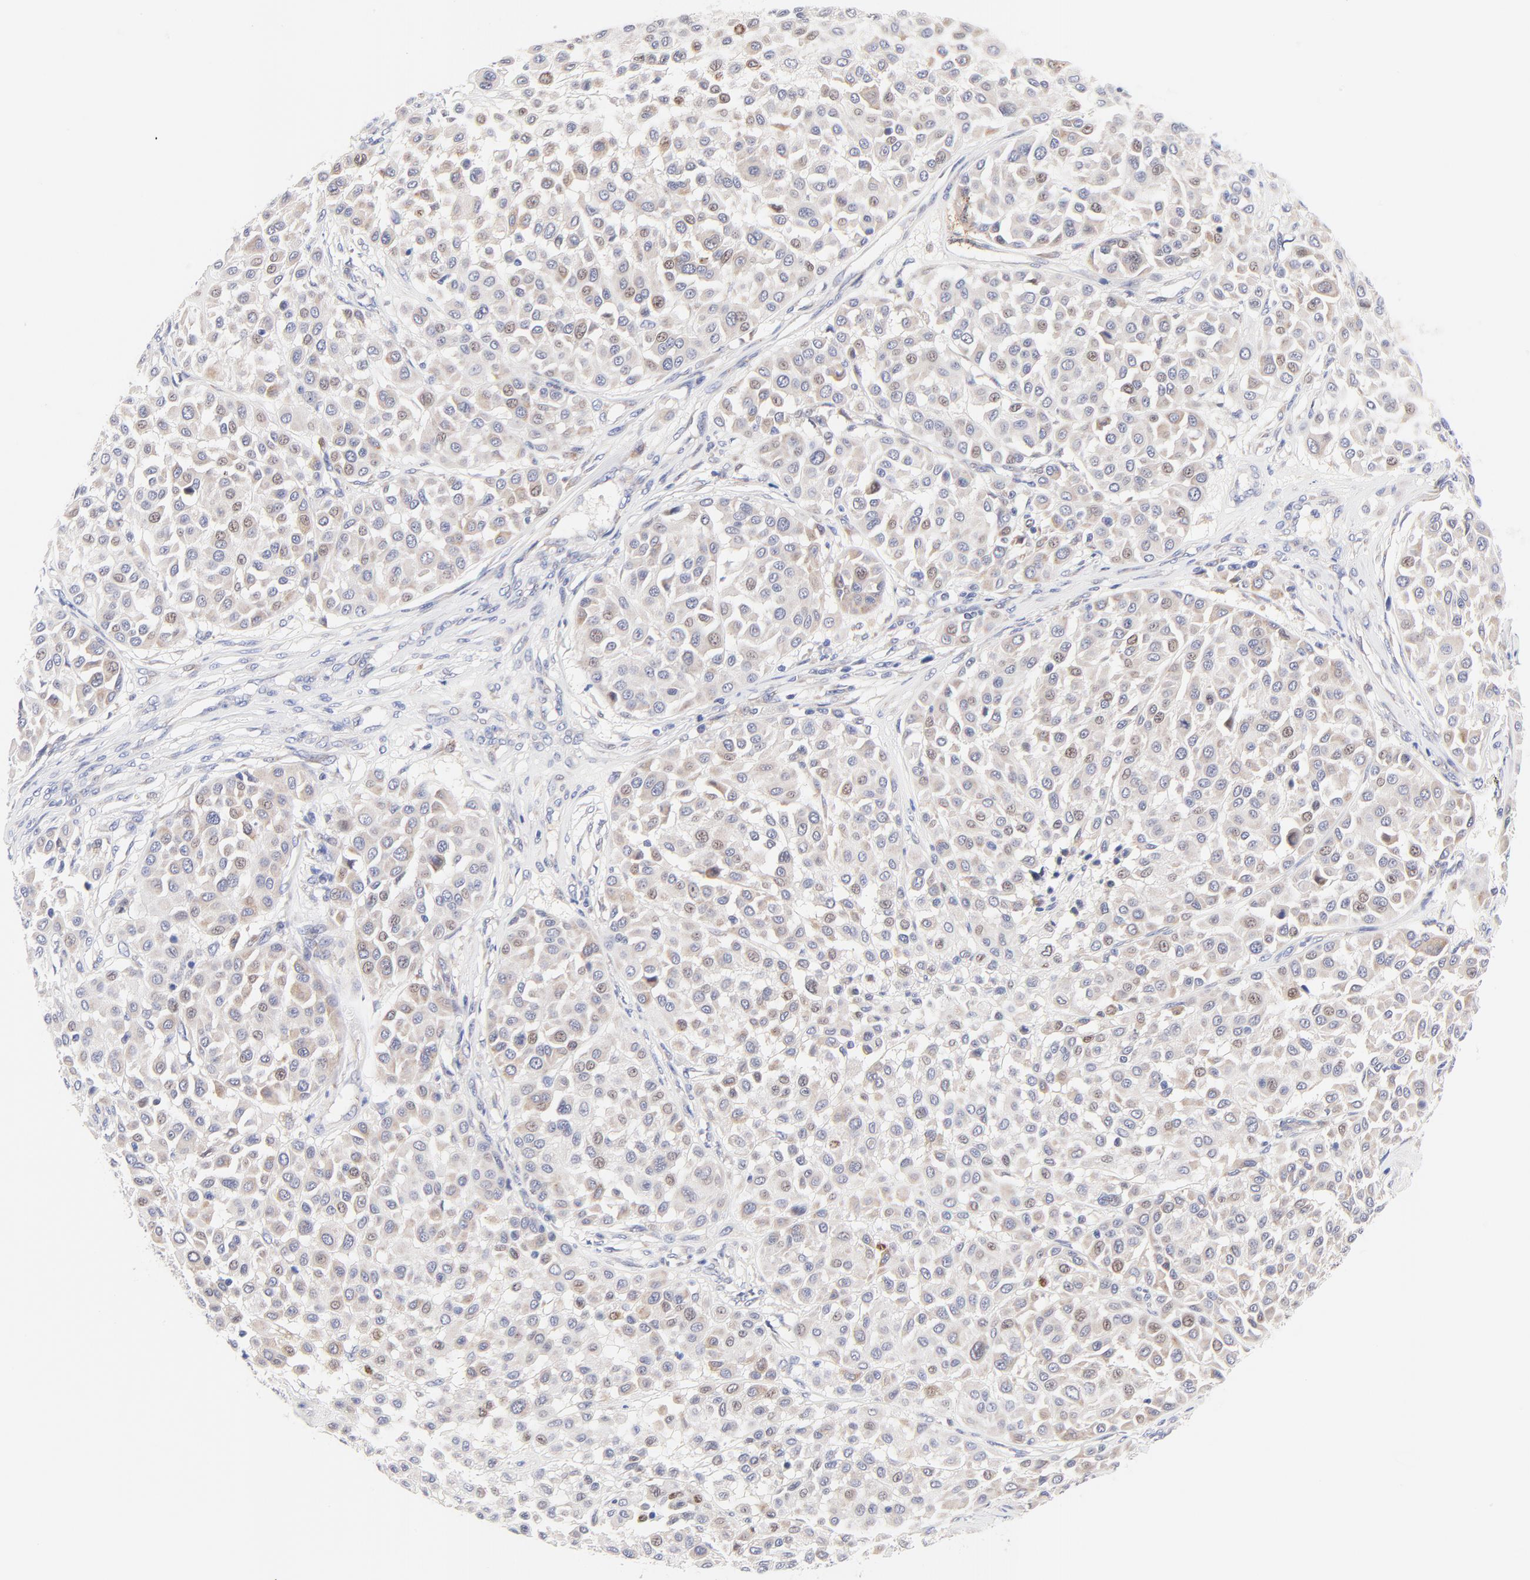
{"staining": {"intensity": "weak", "quantity": "<25%", "location": "nuclear"}, "tissue": "melanoma", "cell_type": "Tumor cells", "image_type": "cancer", "snomed": [{"axis": "morphology", "description": "Malignant melanoma, Metastatic site"}, {"axis": "topography", "description": "Soft tissue"}], "caption": "Tumor cells show no significant expression in melanoma.", "gene": "AFF2", "patient": {"sex": "male", "age": 41}}